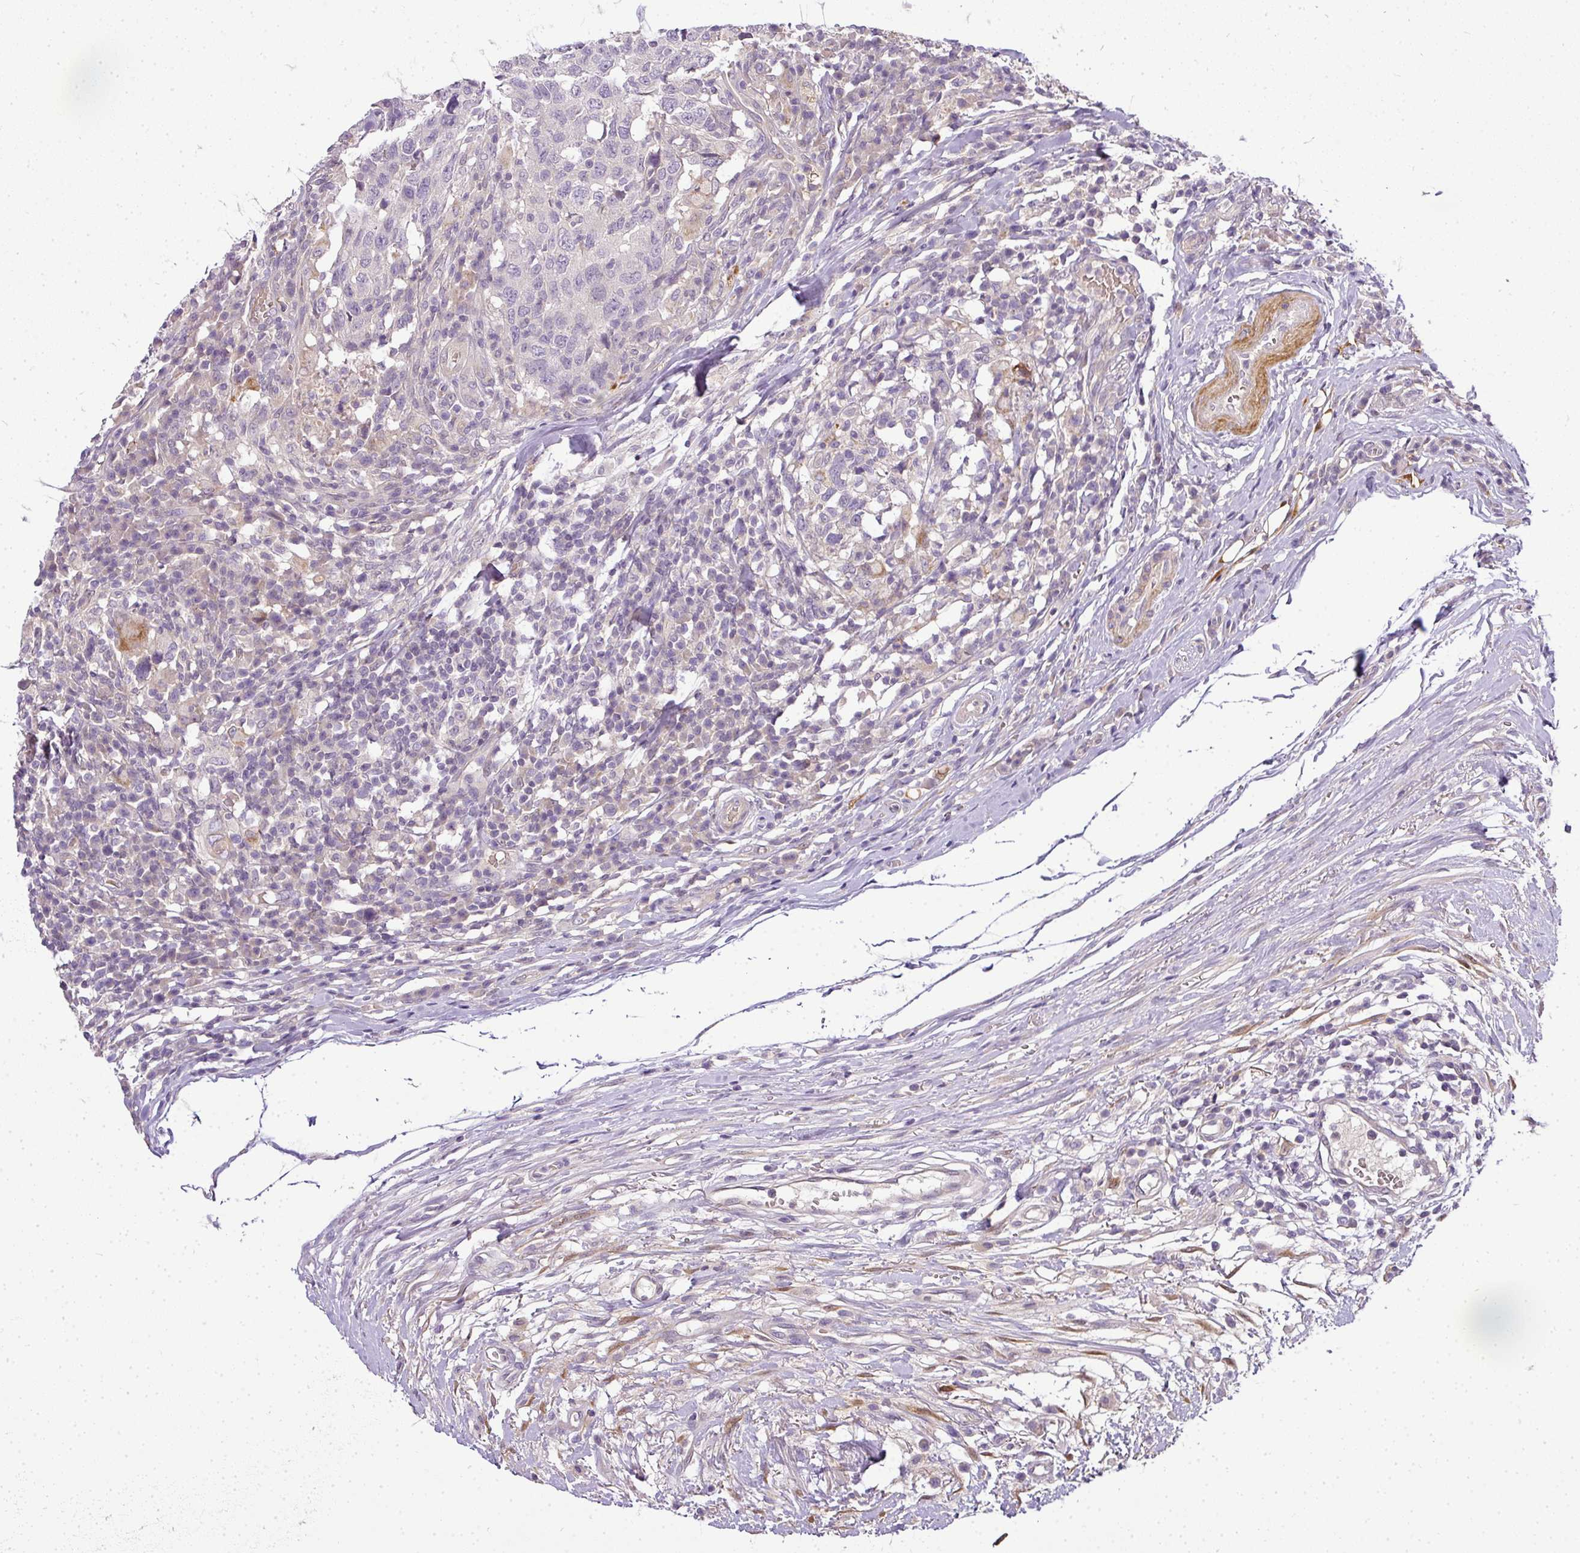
{"staining": {"intensity": "negative", "quantity": "none", "location": "none"}, "tissue": "head and neck cancer", "cell_type": "Tumor cells", "image_type": "cancer", "snomed": [{"axis": "morphology", "description": "Squamous cell carcinoma, NOS"}, {"axis": "topography", "description": "Head-Neck"}], "caption": "The photomicrograph shows no significant positivity in tumor cells of head and neck cancer.", "gene": "ADH5", "patient": {"sex": "male", "age": 66}}